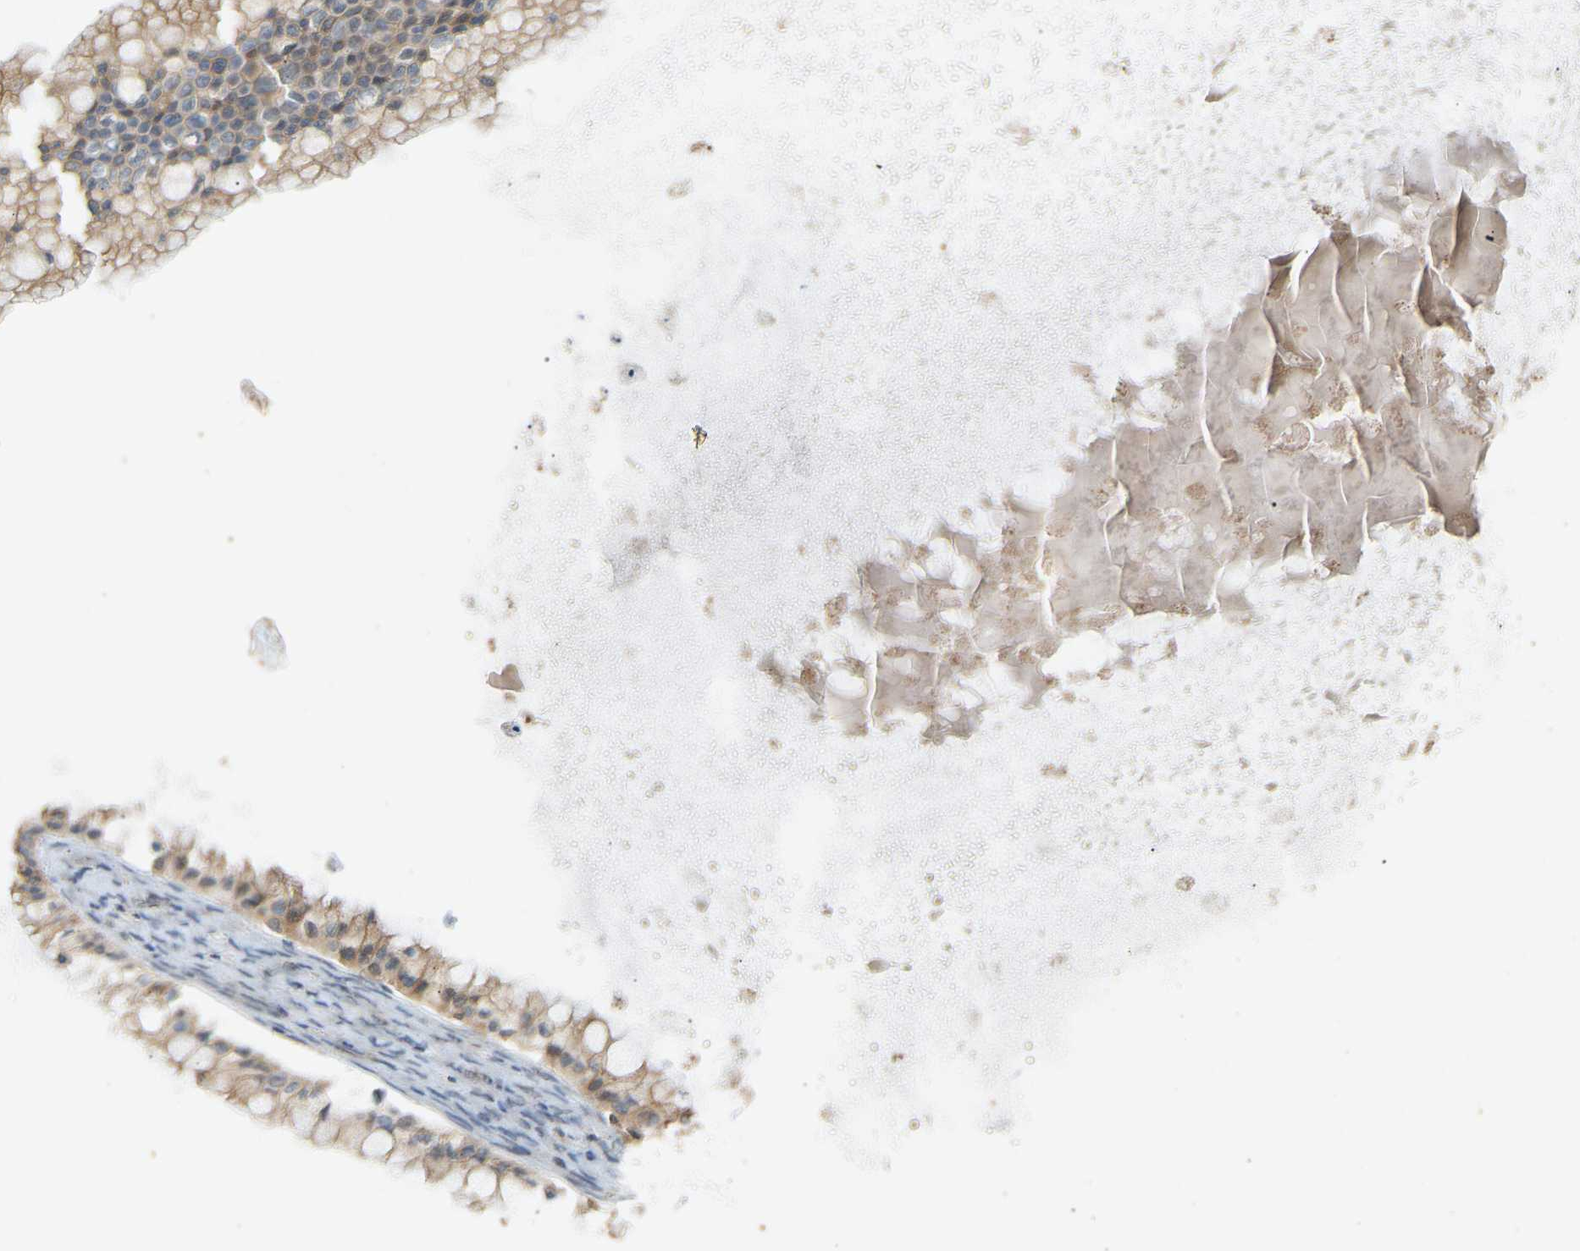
{"staining": {"intensity": "weak", "quantity": "25%-75%", "location": "cytoplasmic/membranous"}, "tissue": "ovarian cancer", "cell_type": "Tumor cells", "image_type": "cancer", "snomed": [{"axis": "morphology", "description": "Cystadenocarcinoma, mucinous, NOS"}, {"axis": "topography", "description": "Ovary"}], "caption": "Ovarian cancer (mucinous cystadenocarcinoma) tissue shows weak cytoplasmic/membranous positivity in about 25%-75% of tumor cells", "gene": "PTPN4", "patient": {"sex": "female", "age": 57}}